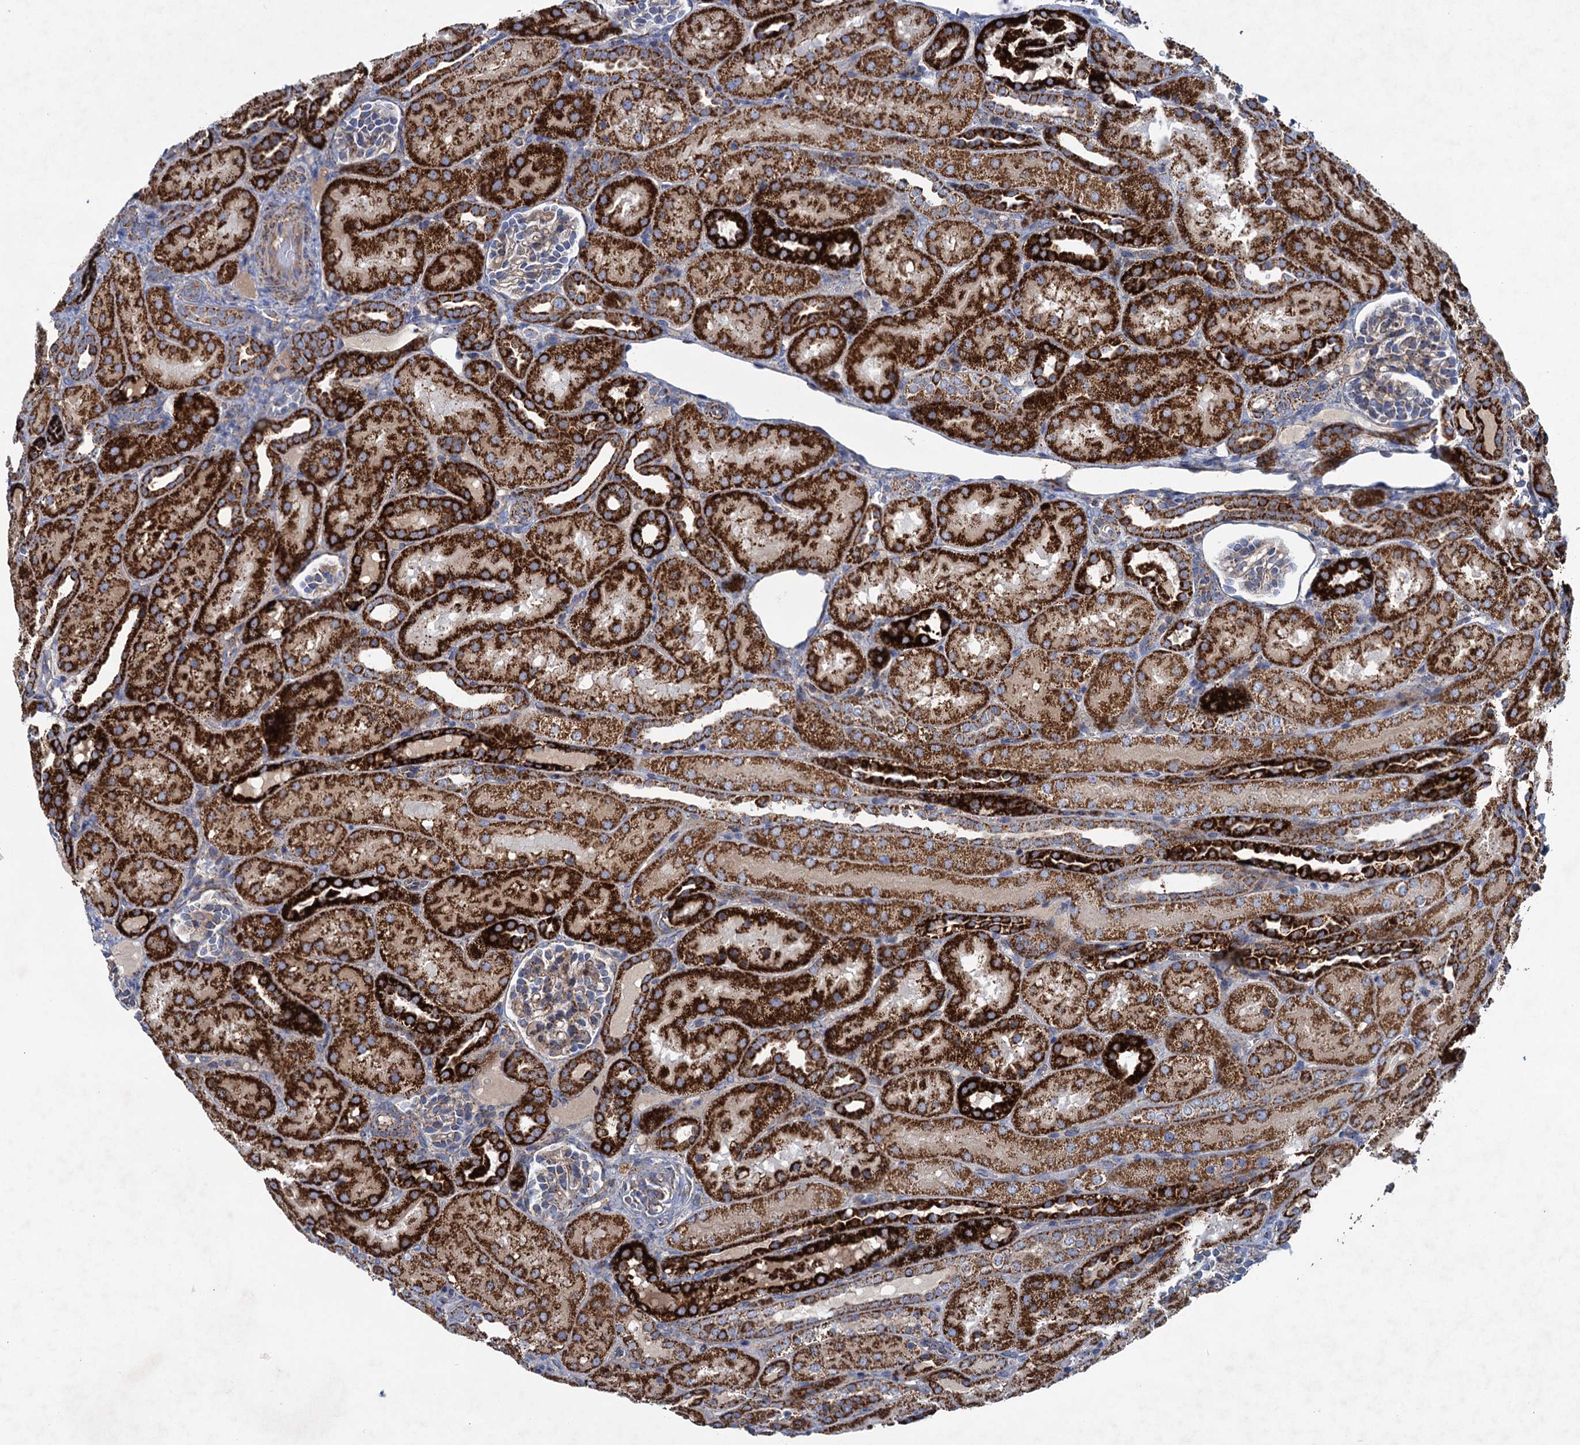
{"staining": {"intensity": "moderate", "quantity": "25%-75%", "location": "cytoplasmic/membranous"}, "tissue": "kidney", "cell_type": "Cells in glomeruli", "image_type": "normal", "snomed": [{"axis": "morphology", "description": "Normal tissue, NOS"}, {"axis": "topography", "description": "Kidney"}], "caption": "Protein staining of normal kidney shows moderate cytoplasmic/membranous positivity in about 25%-75% of cells in glomeruli. The protein is shown in brown color, while the nuclei are stained blue.", "gene": "GTPBP3", "patient": {"sex": "male", "age": 1}}